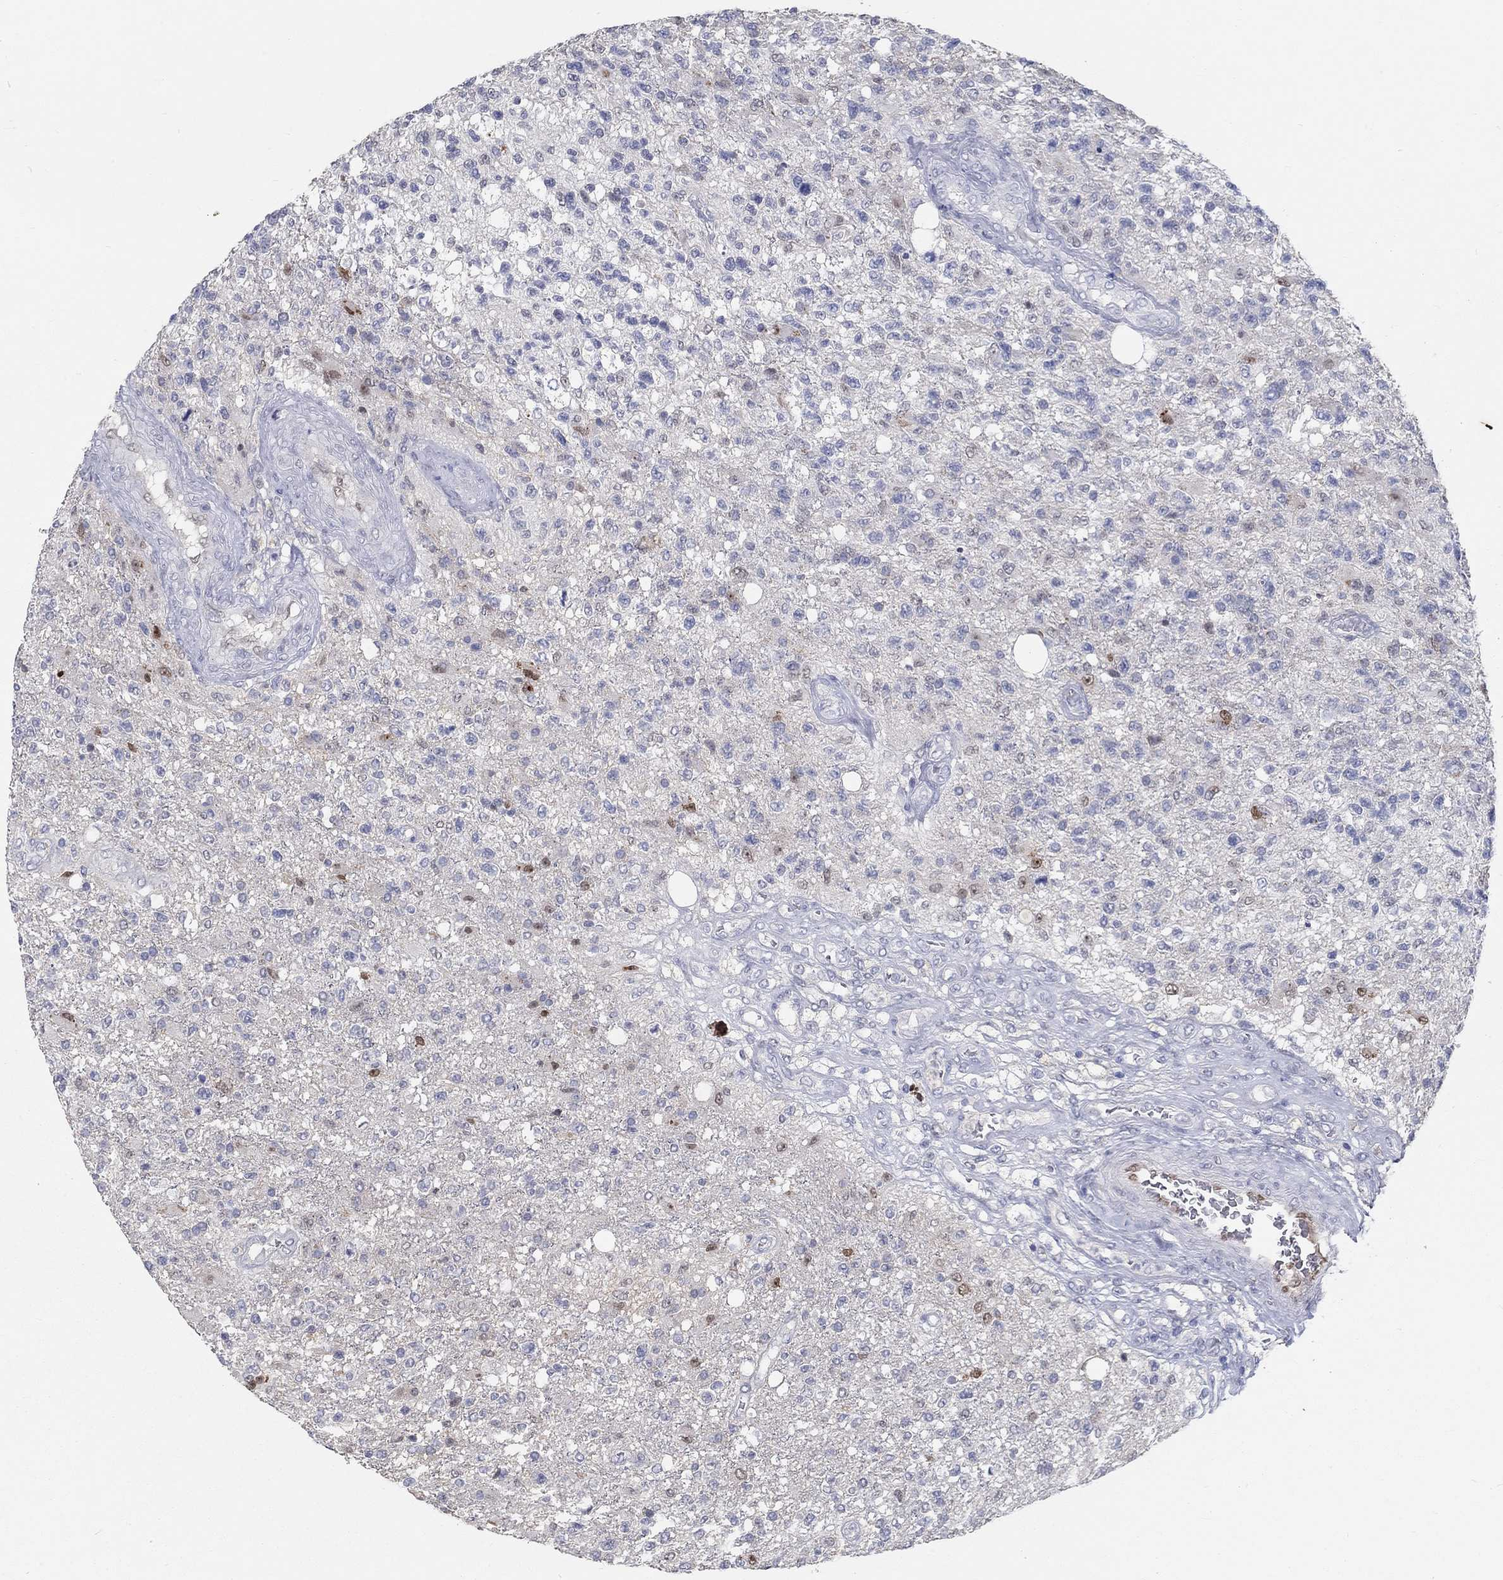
{"staining": {"intensity": "negative", "quantity": "none", "location": "none"}, "tissue": "glioma", "cell_type": "Tumor cells", "image_type": "cancer", "snomed": [{"axis": "morphology", "description": "Glioma, malignant, High grade"}, {"axis": "topography", "description": "Brain"}], "caption": "This is an immunohistochemistry photomicrograph of malignant glioma (high-grade). There is no expression in tumor cells.", "gene": "FGF2", "patient": {"sex": "male", "age": 56}}